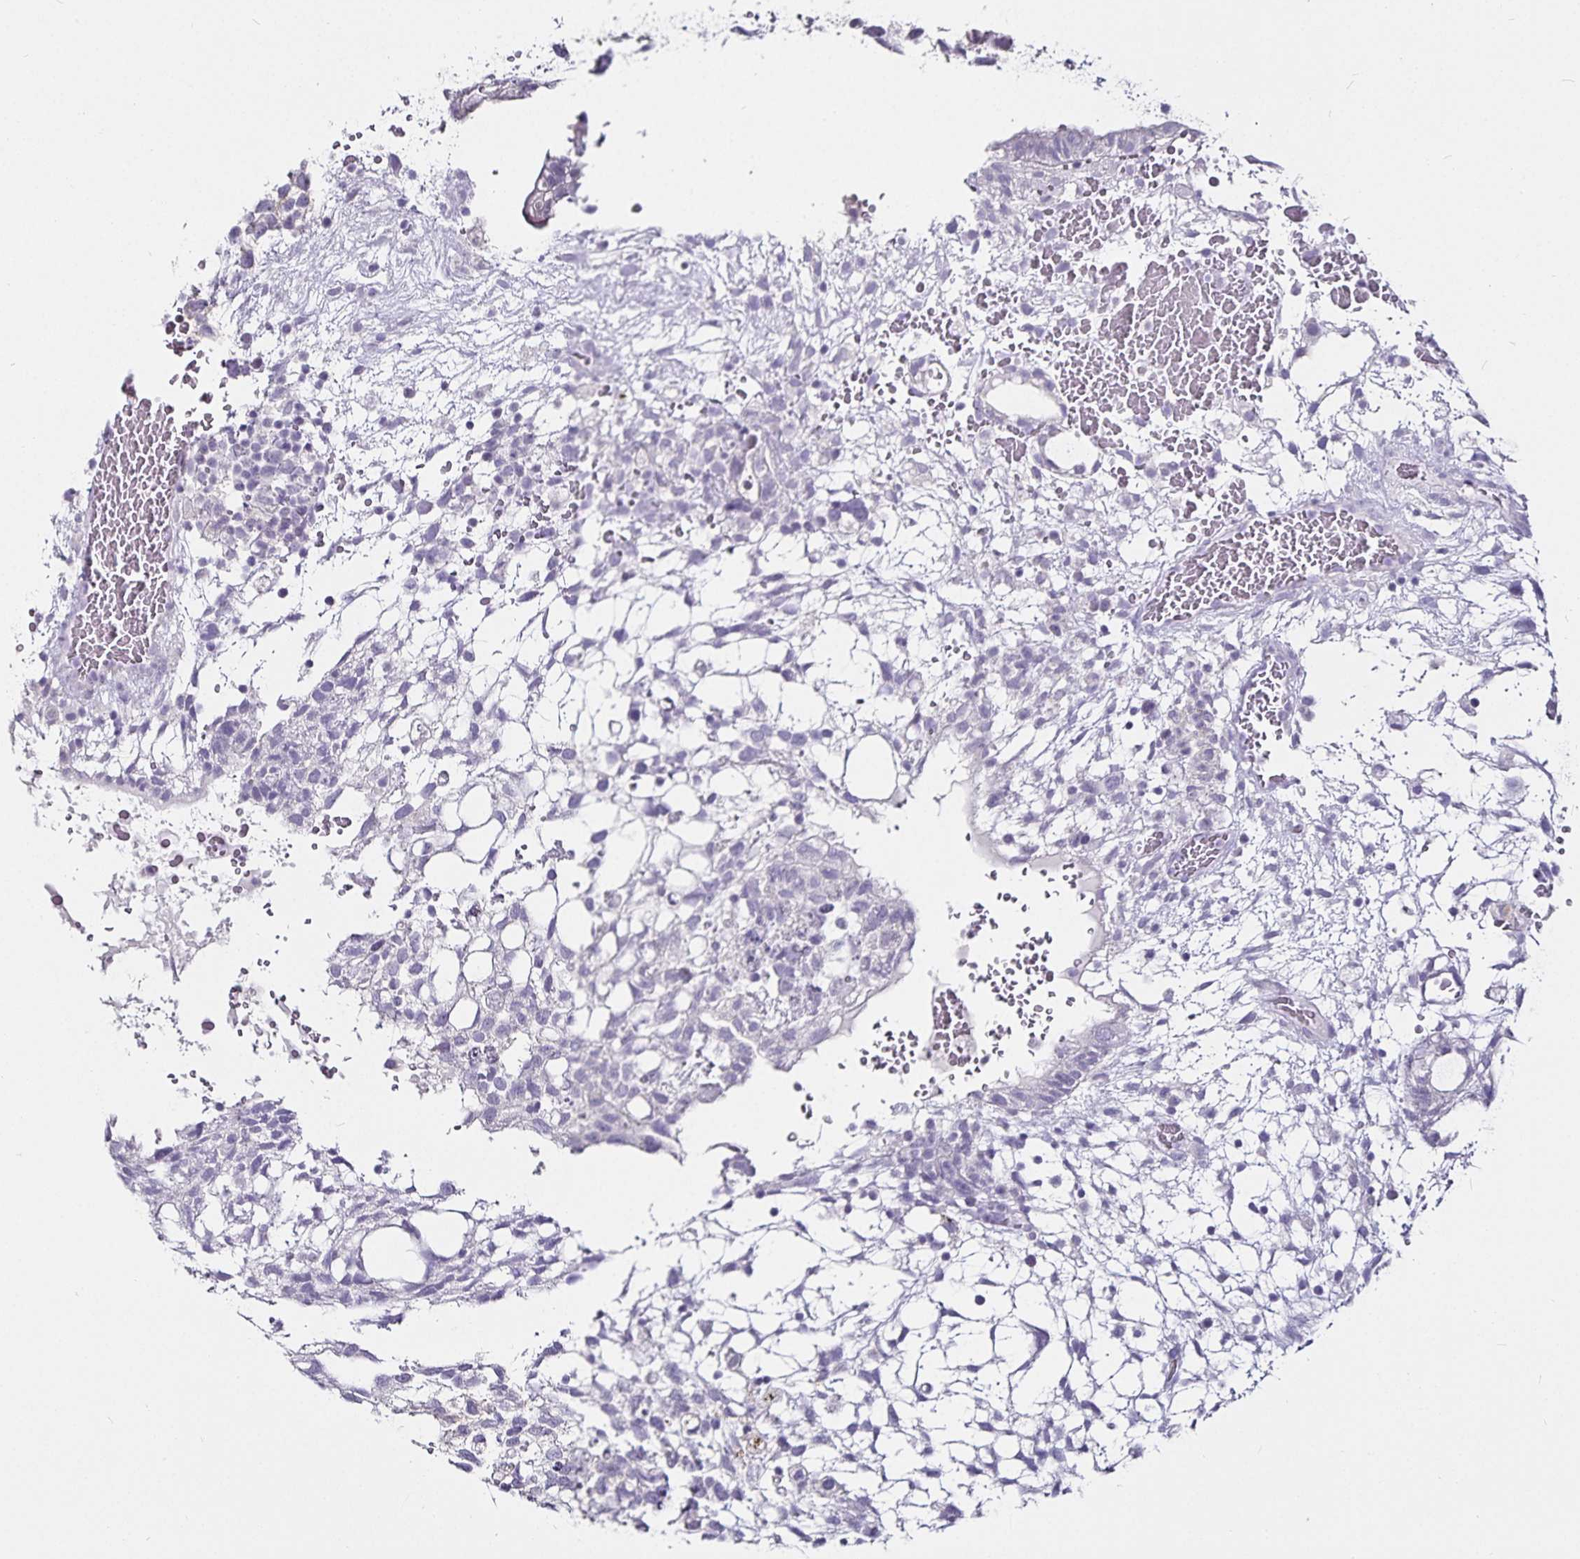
{"staining": {"intensity": "negative", "quantity": "none", "location": "none"}, "tissue": "testis cancer", "cell_type": "Tumor cells", "image_type": "cancer", "snomed": [{"axis": "morphology", "description": "Carcinoma, Embryonal, NOS"}, {"axis": "topography", "description": "Testis"}], "caption": "A high-resolution histopathology image shows immunohistochemistry staining of testis embryonal carcinoma, which exhibits no significant positivity in tumor cells.", "gene": "CA12", "patient": {"sex": "male", "age": 32}}